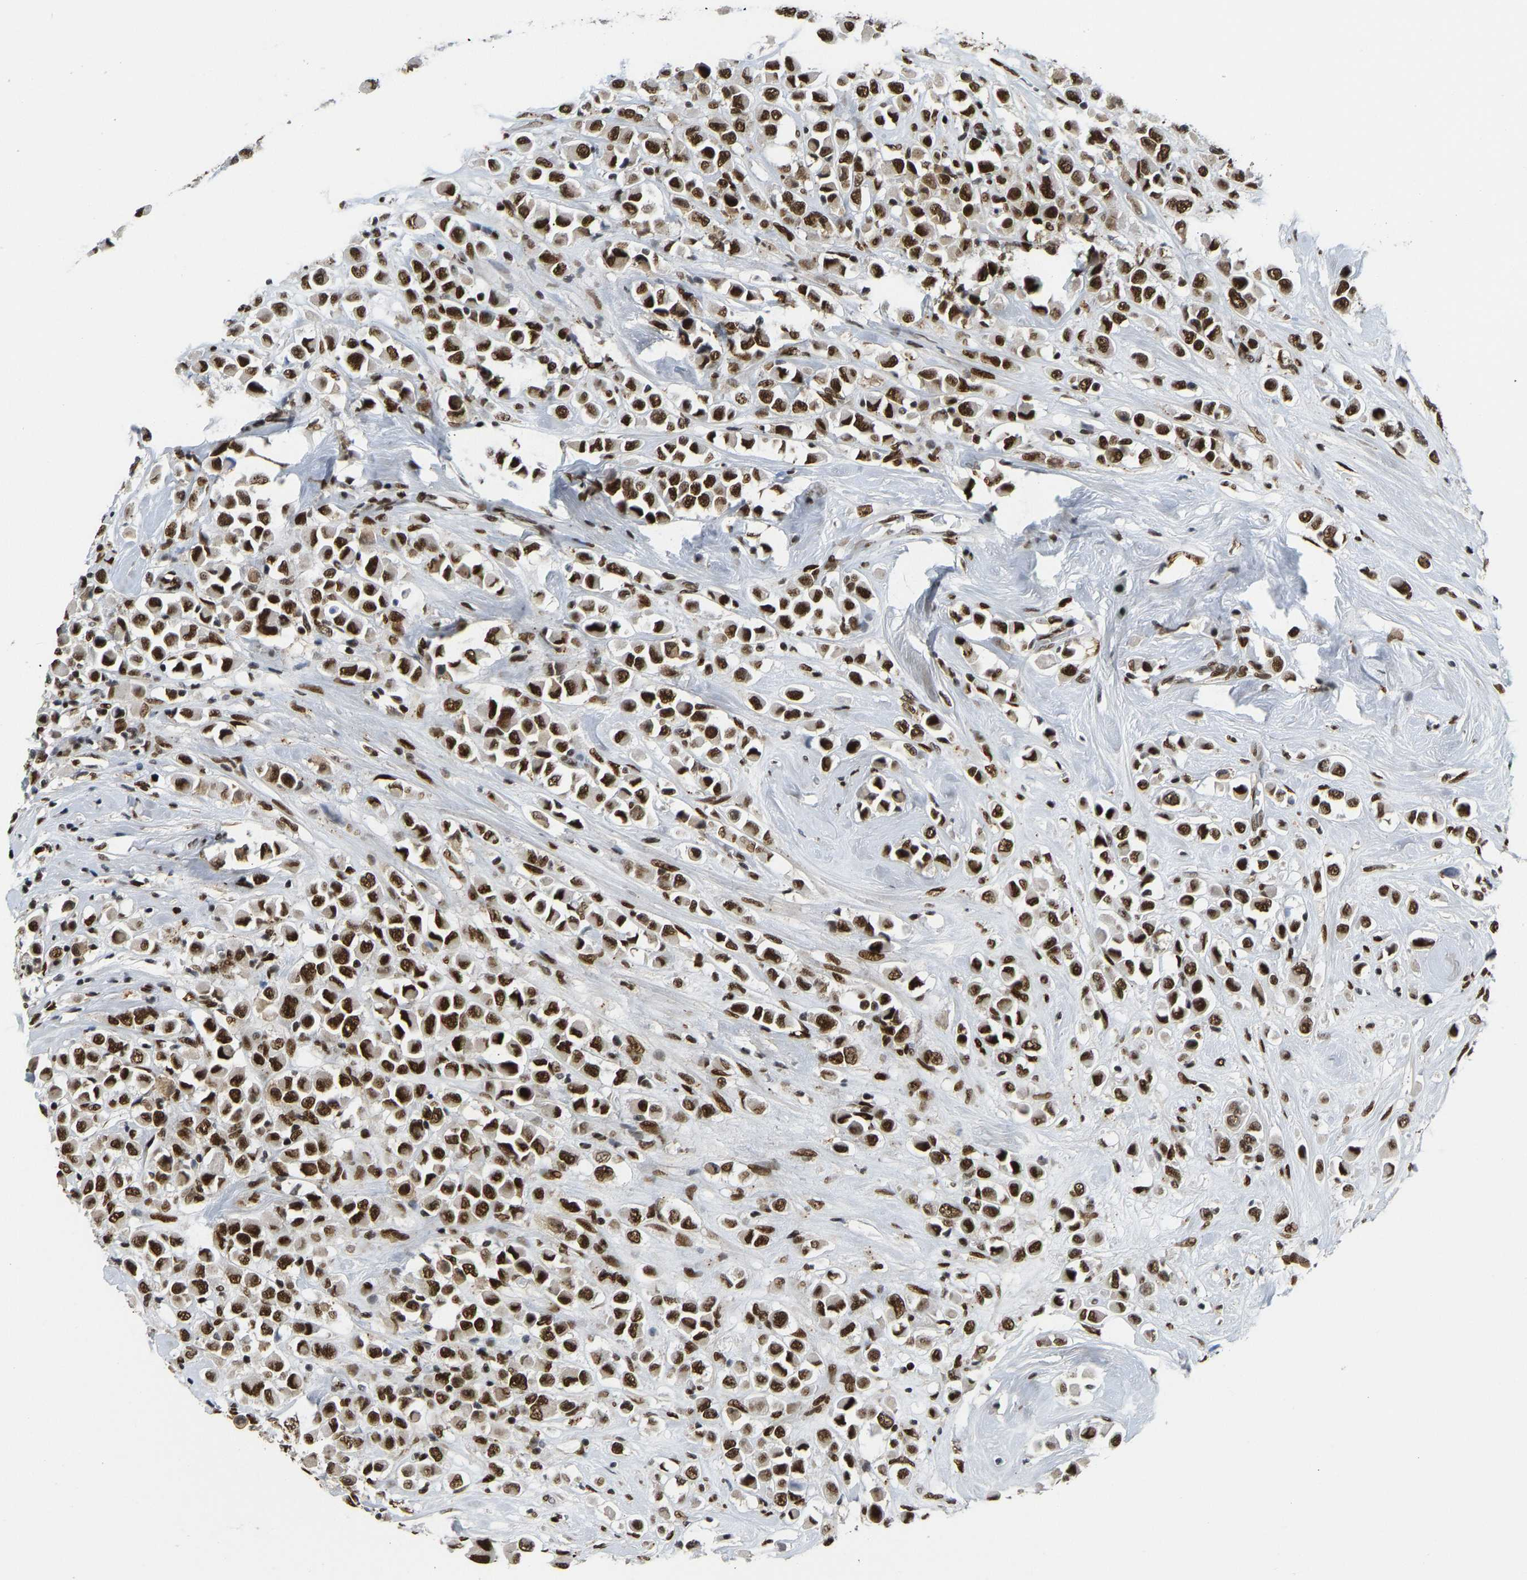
{"staining": {"intensity": "strong", "quantity": ">75%", "location": "nuclear"}, "tissue": "breast cancer", "cell_type": "Tumor cells", "image_type": "cancer", "snomed": [{"axis": "morphology", "description": "Duct carcinoma"}, {"axis": "topography", "description": "Breast"}], "caption": "Immunohistochemical staining of breast cancer (invasive ductal carcinoma) reveals high levels of strong nuclear expression in about >75% of tumor cells.", "gene": "FOXK1", "patient": {"sex": "female", "age": 61}}